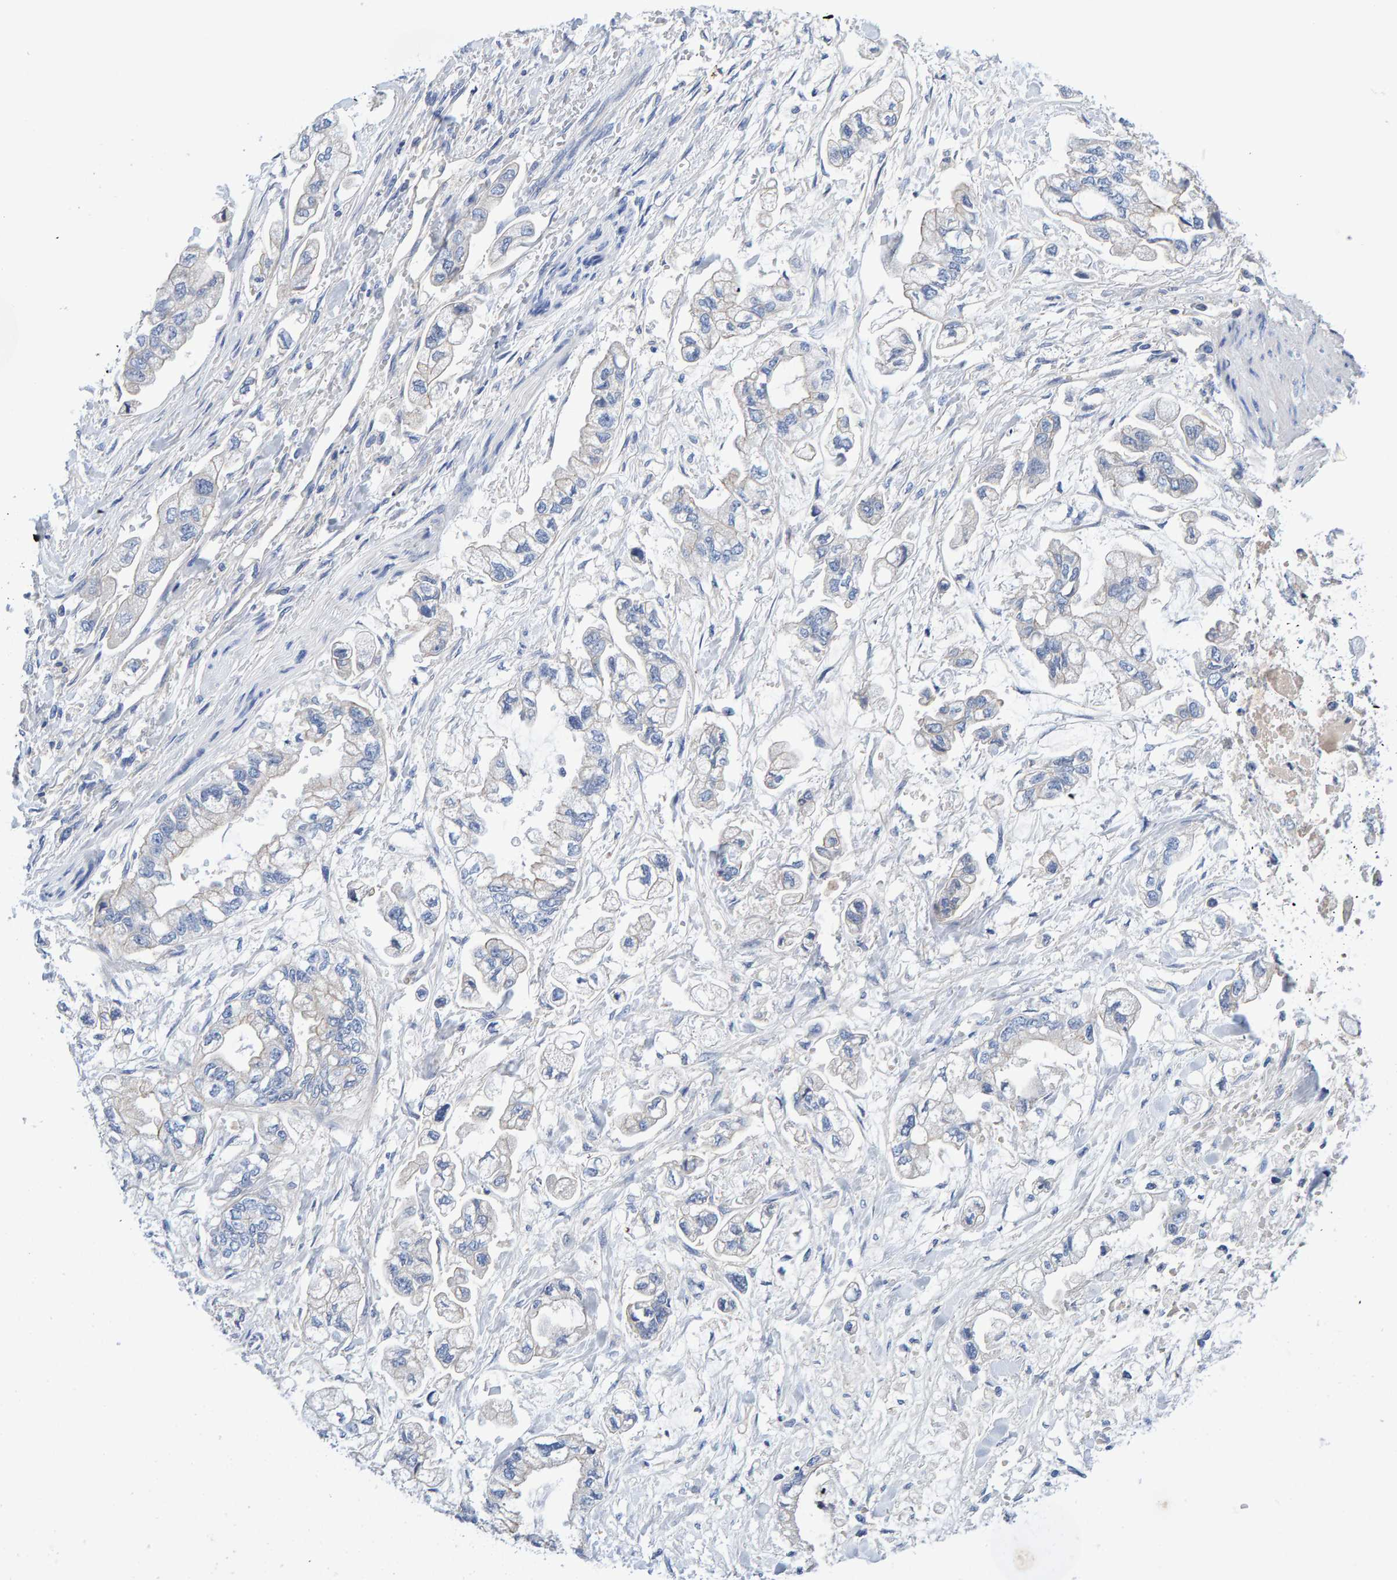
{"staining": {"intensity": "negative", "quantity": "none", "location": "none"}, "tissue": "stomach cancer", "cell_type": "Tumor cells", "image_type": "cancer", "snomed": [{"axis": "morphology", "description": "Normal tissue, NOS"}, {"axis": "morphology", "description": "Adenocarcinoma, NOS"}, {"axis": "topography", "description": "Stomach"}], "caption": "Photomicrograph shows no significant protein staining in tumor cells of stomach adenocarcinoma. (Brightfield microscopy of DAB immunohistochemistry at high magnification).", "gene": "EFR3A", "patient": {"sex": "male", "age": 62}}